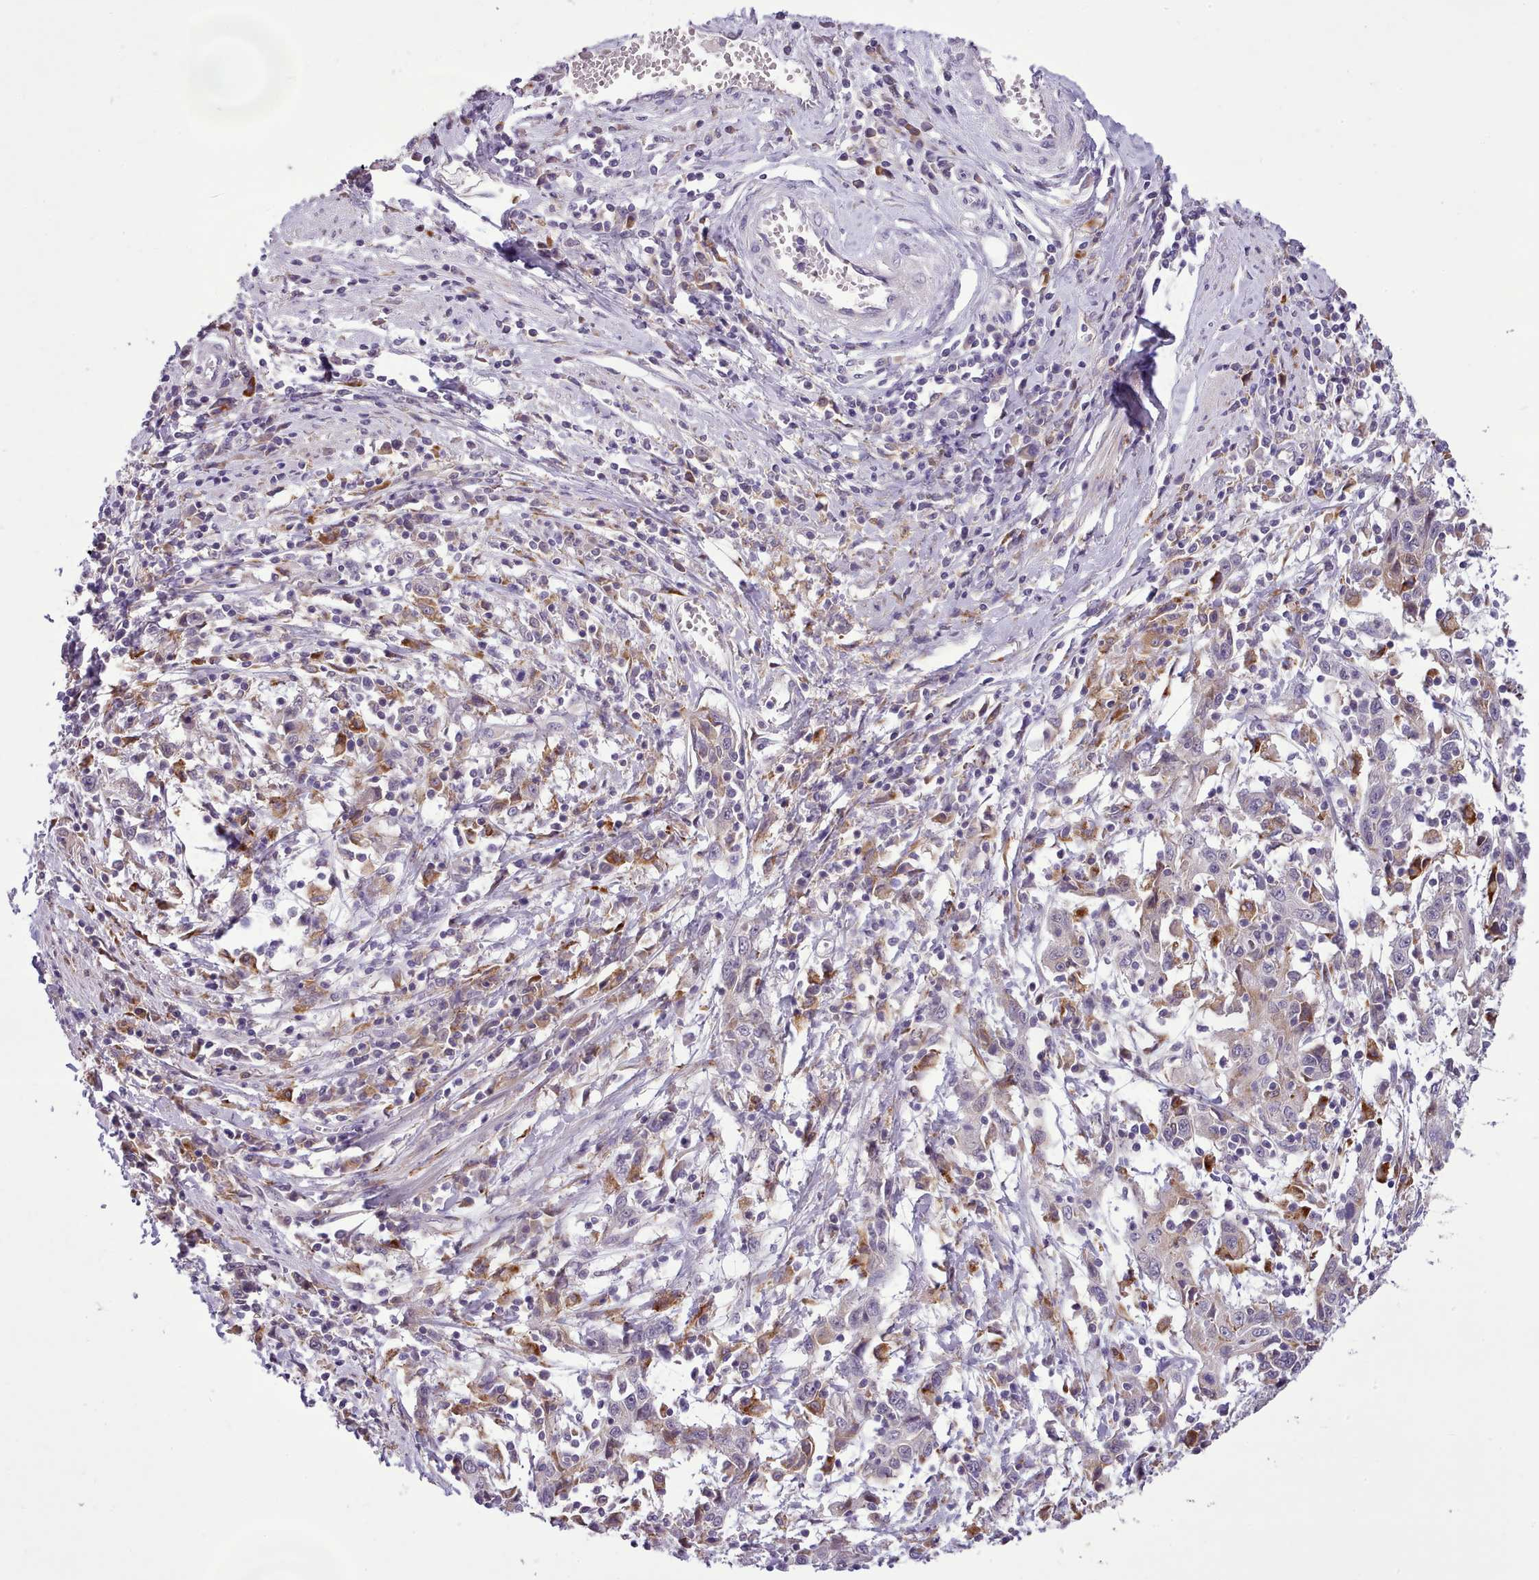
{"staining": {"intensity": "negative", "quantity": "none", "location": "none"}, "tissue": "cervical cancer", "cell_type": "Tumor cells", "image_type": "cancer", "snomed": [{"axis": "morphology", "description": "Squamous cell carcinoma, NOS"}, {"axis": "topography", "description": "Cervix"}], "caption": "Photomicrograph shows no protein expression in tumor cells of squamous cell carcinoma (cervical) tissue. The staining was performed using DAB to visualize the protein expression in brown, while the nuclei were stained in blue with hematoxylin (Magnification: 20x).", "gene": "FAM83E", "patient": {"sex": "female", "age": 46}}